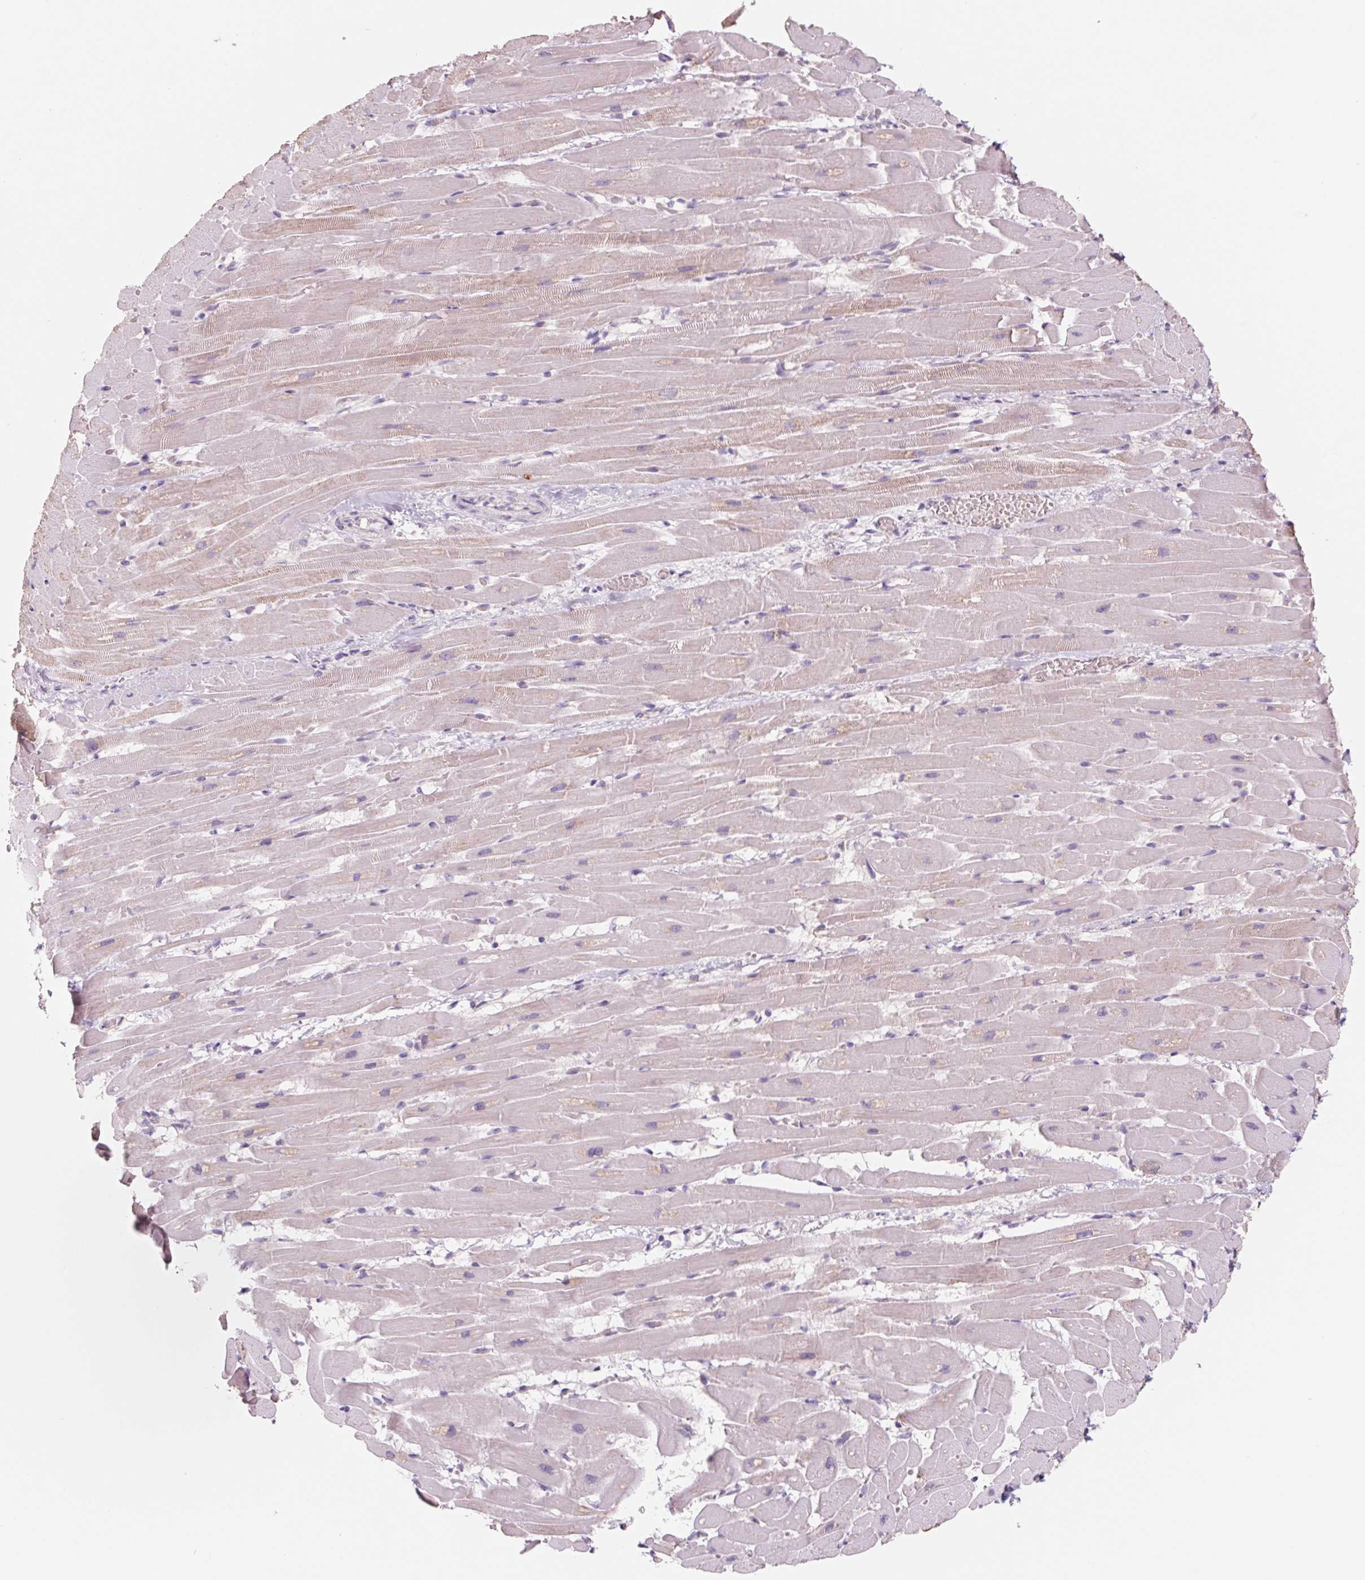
{"staining": {"intensity": "negative", "quantity": "none", "location": "none"}, "tissue": "heart muscle", "cell_type": "Cardiomyocytes", "image_type": "normal", "snomed": [{"axis": "morphology", "description": "Normal tissue, NOS"}, {"axis": "topography", "description": "Heart"}], "caption": "IHC histopathology image of unremarkable heart muscle: heart muscle stained with DAB (3,3'-diaminobenzidine) displays no significant protein positivity in cardiomyocytes.", "gene": "POU1F1", "patient": {"sex": "male", "age": 37}}